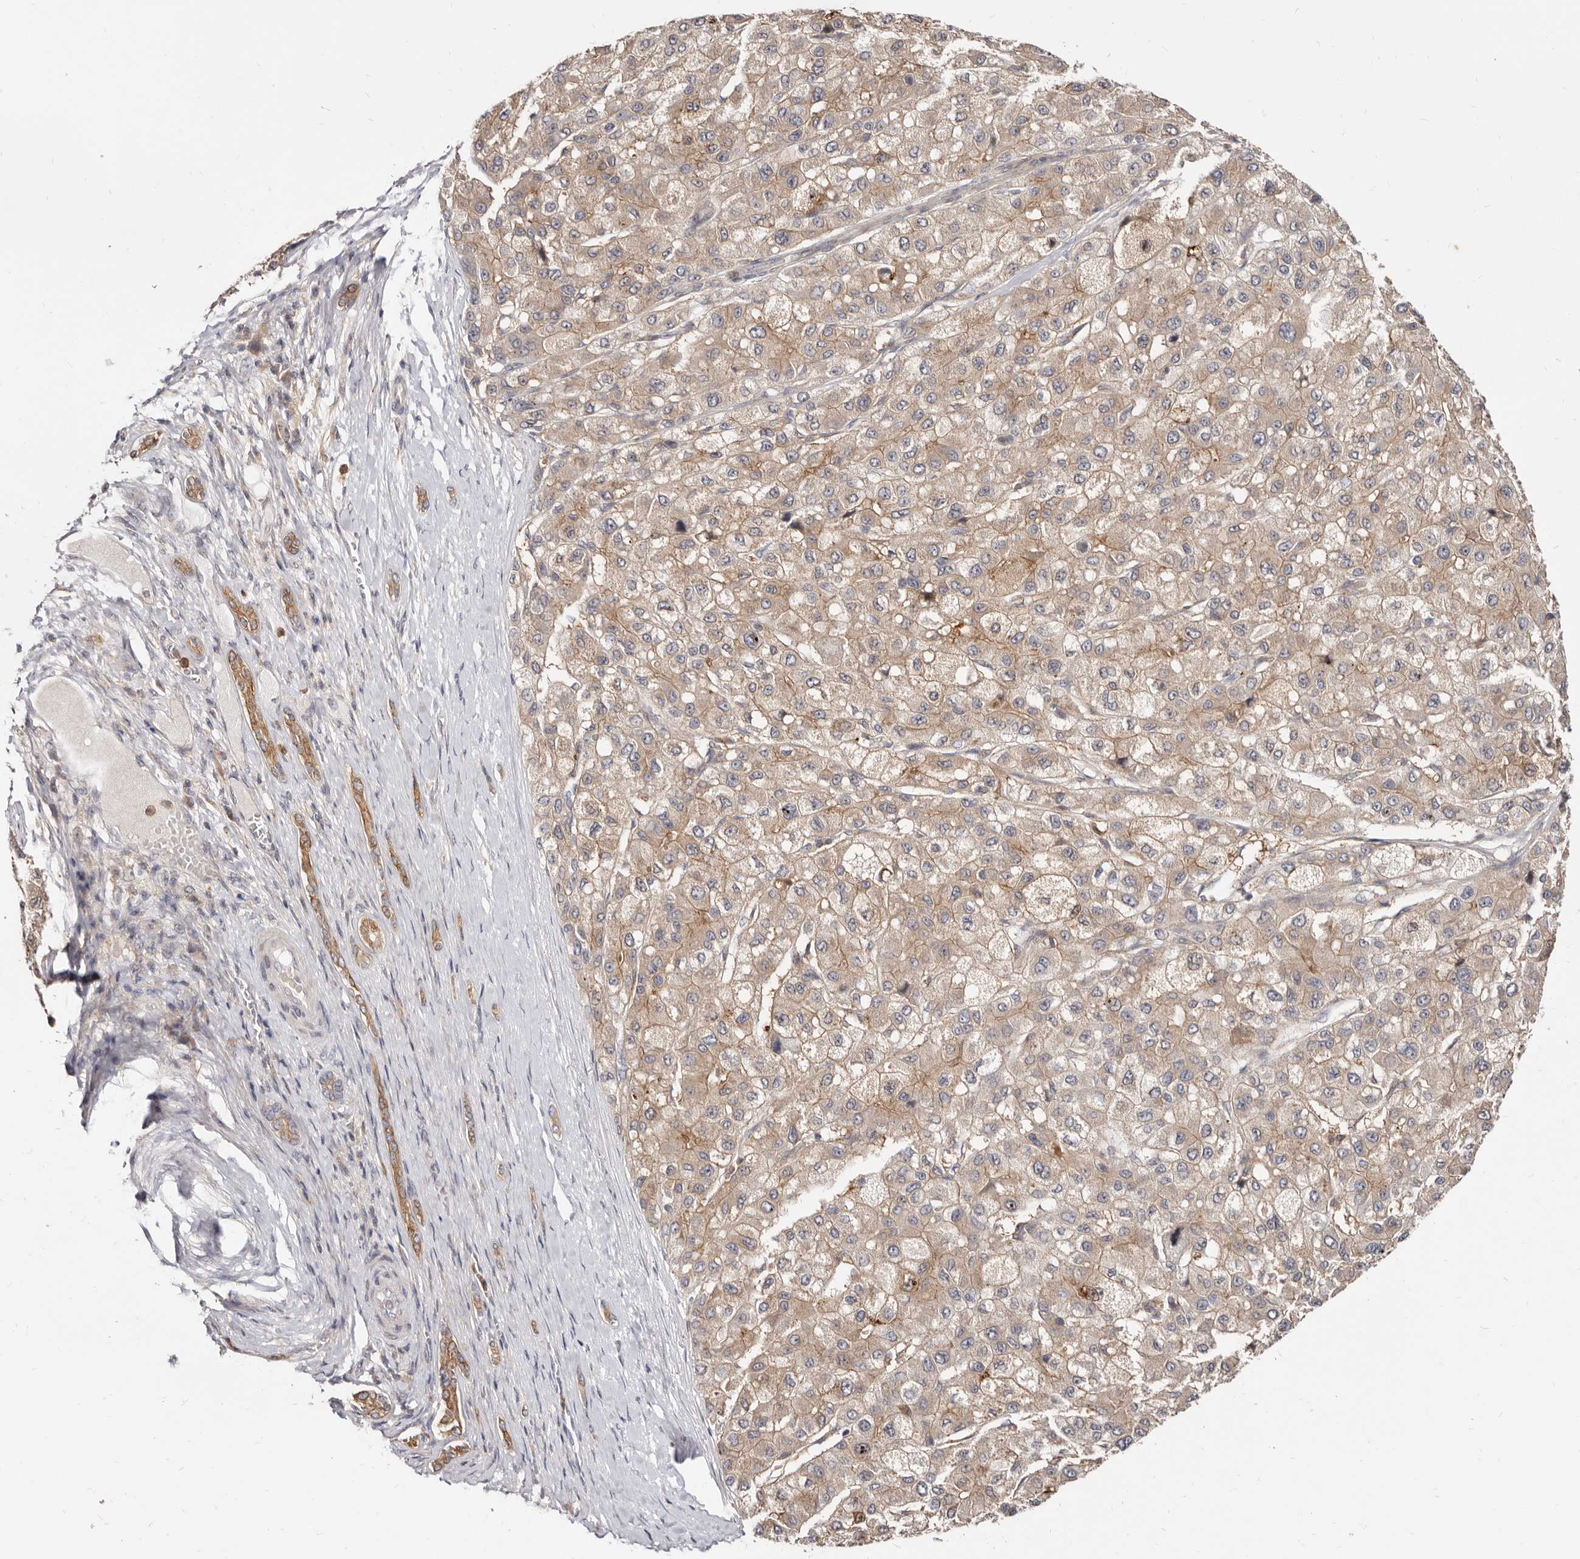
{"staining": {"intensity": "weak", "quantity": ">75%", "location": "cytoplasmic/membranous"}, "tissue": "liver cancer", "cell_type": "Tumor cells", "image_type": "cancer", "snomed": [{"axis": "morphology", "description": "Carcinoma, Hepatocellular, NOS"}, {"axis": "topography", "description": "Liver"}], "caption": "Liver cancer (hepatocellular carcinoma) was stained to show a protein in brown. There is low levels of weak cytoplasmic/membranous expression in about >75% of tumor cells. Ihc stains the protein in brown and the nuclei are stained blue.", "gene": "TC2N", "patient": {"sex": "male", "age": 80}}